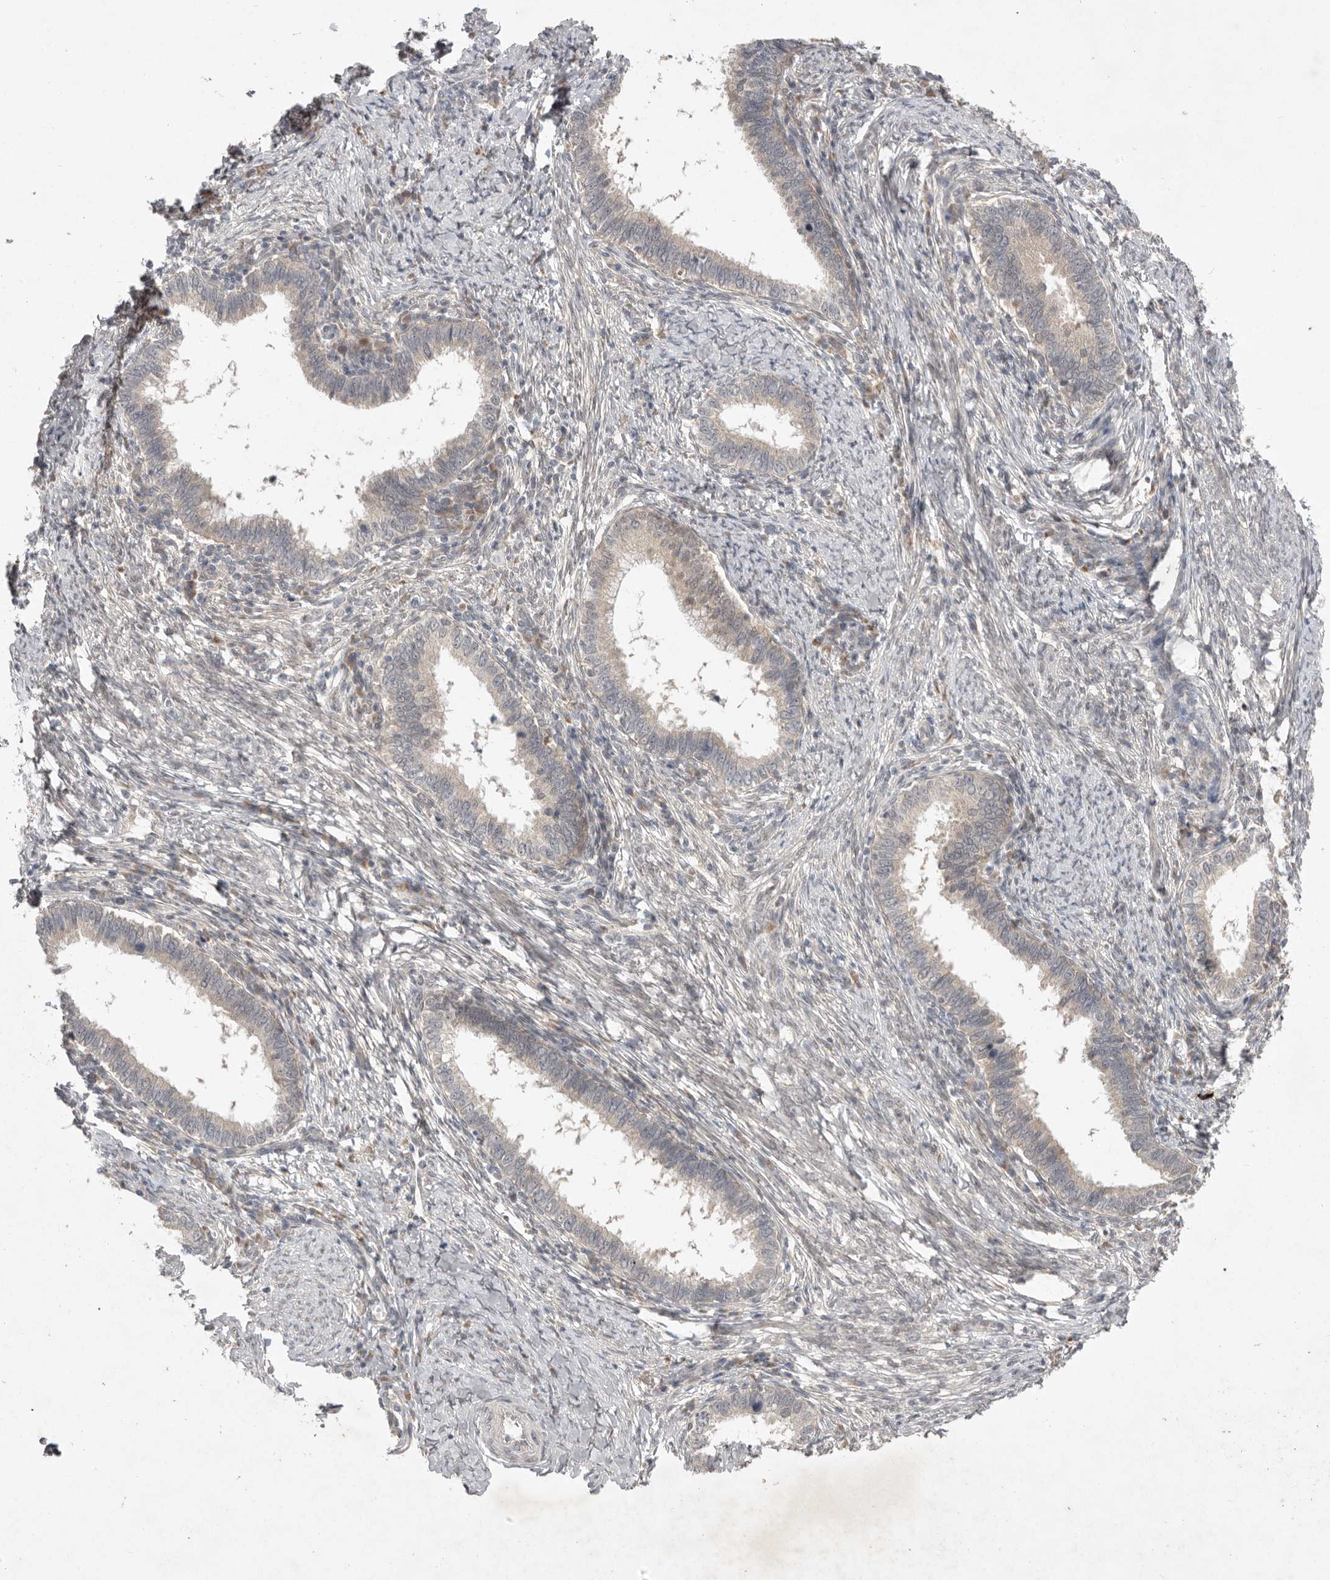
{"staining": {"intensity": "weak", "quantity": "<25%", "location": "cytoplasmic/membranous"}, "tissue": "cervical cancer", "cell_type": "Tumor cells", "image_type": "cancer", "snomed": [{"axis": "morphology", "description": "Adenocarcinoma, NOS"}, {"axis": "topography", "description": "Cervix"}], "caption": "The photomicrograph shows no significant staining in tumor cells of cervical cancer.", "gene": "NSUN4", "patient": {"sex": "female", "age": 36}}